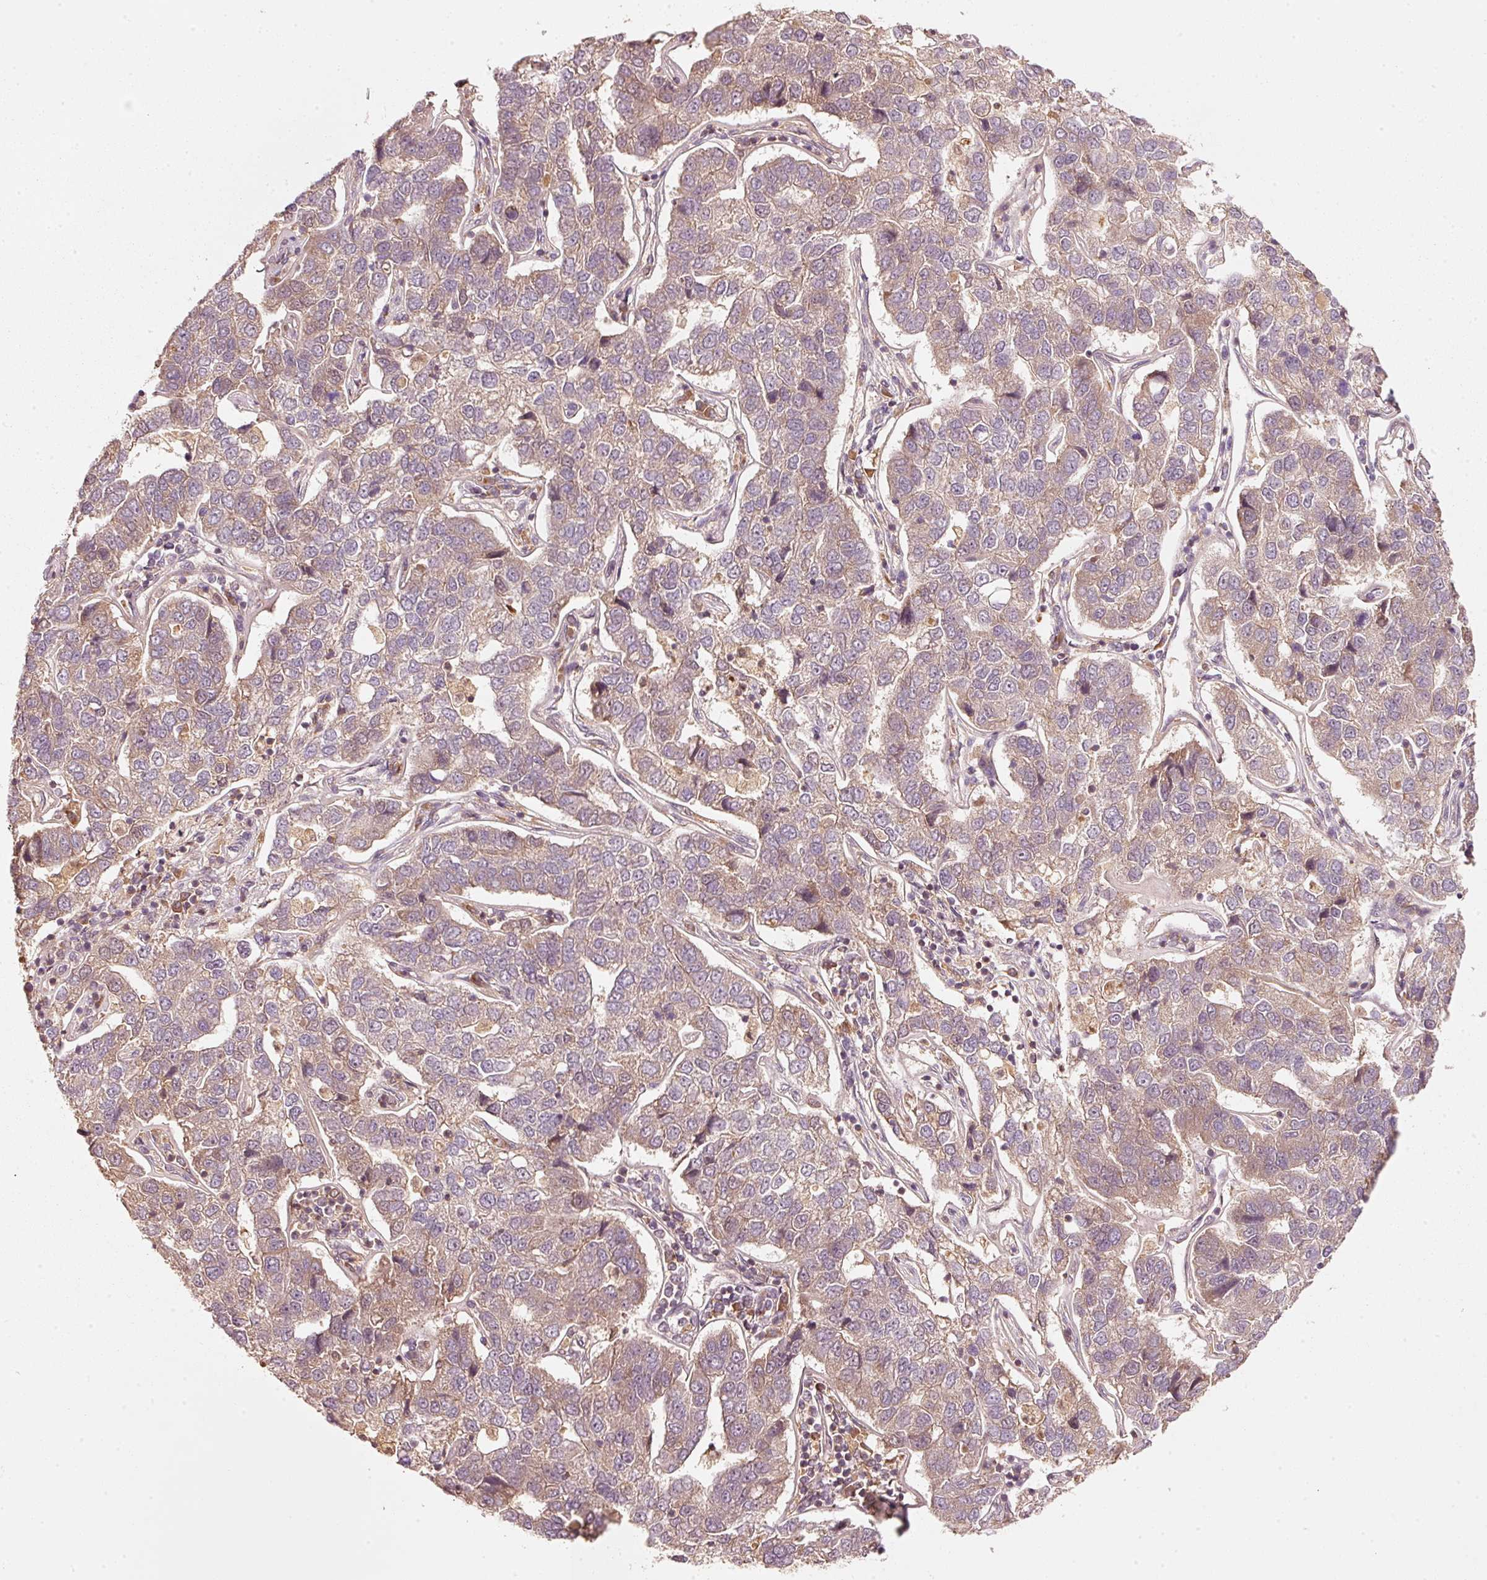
{"staining": {"intensity": "weak", "quantity": "25%-75%", "location": "cytoplasmic/membranous"}, "tissue": "pancreatic cancer", "cell_type": "Tumor cells", "image_type": "cancer", "snomed": [{"axis": "morphology", "description": "Adenocarcinoma, NOS"}, {"axis": "topography", "description": "Pancreas"}], "caption": "Immunohistochemical staining of adenocarcinoma (pancreatic) shows low levels of weak cytoplasmic/membranous positivity in about 25%-75% of tumor cells. (Stains: DAB in brown, nuclei in blue, Microscopy: brightfield microscopy at high magnification).", "gene": "RRAS2", "patient": {"sex": "female", "age": 61}}